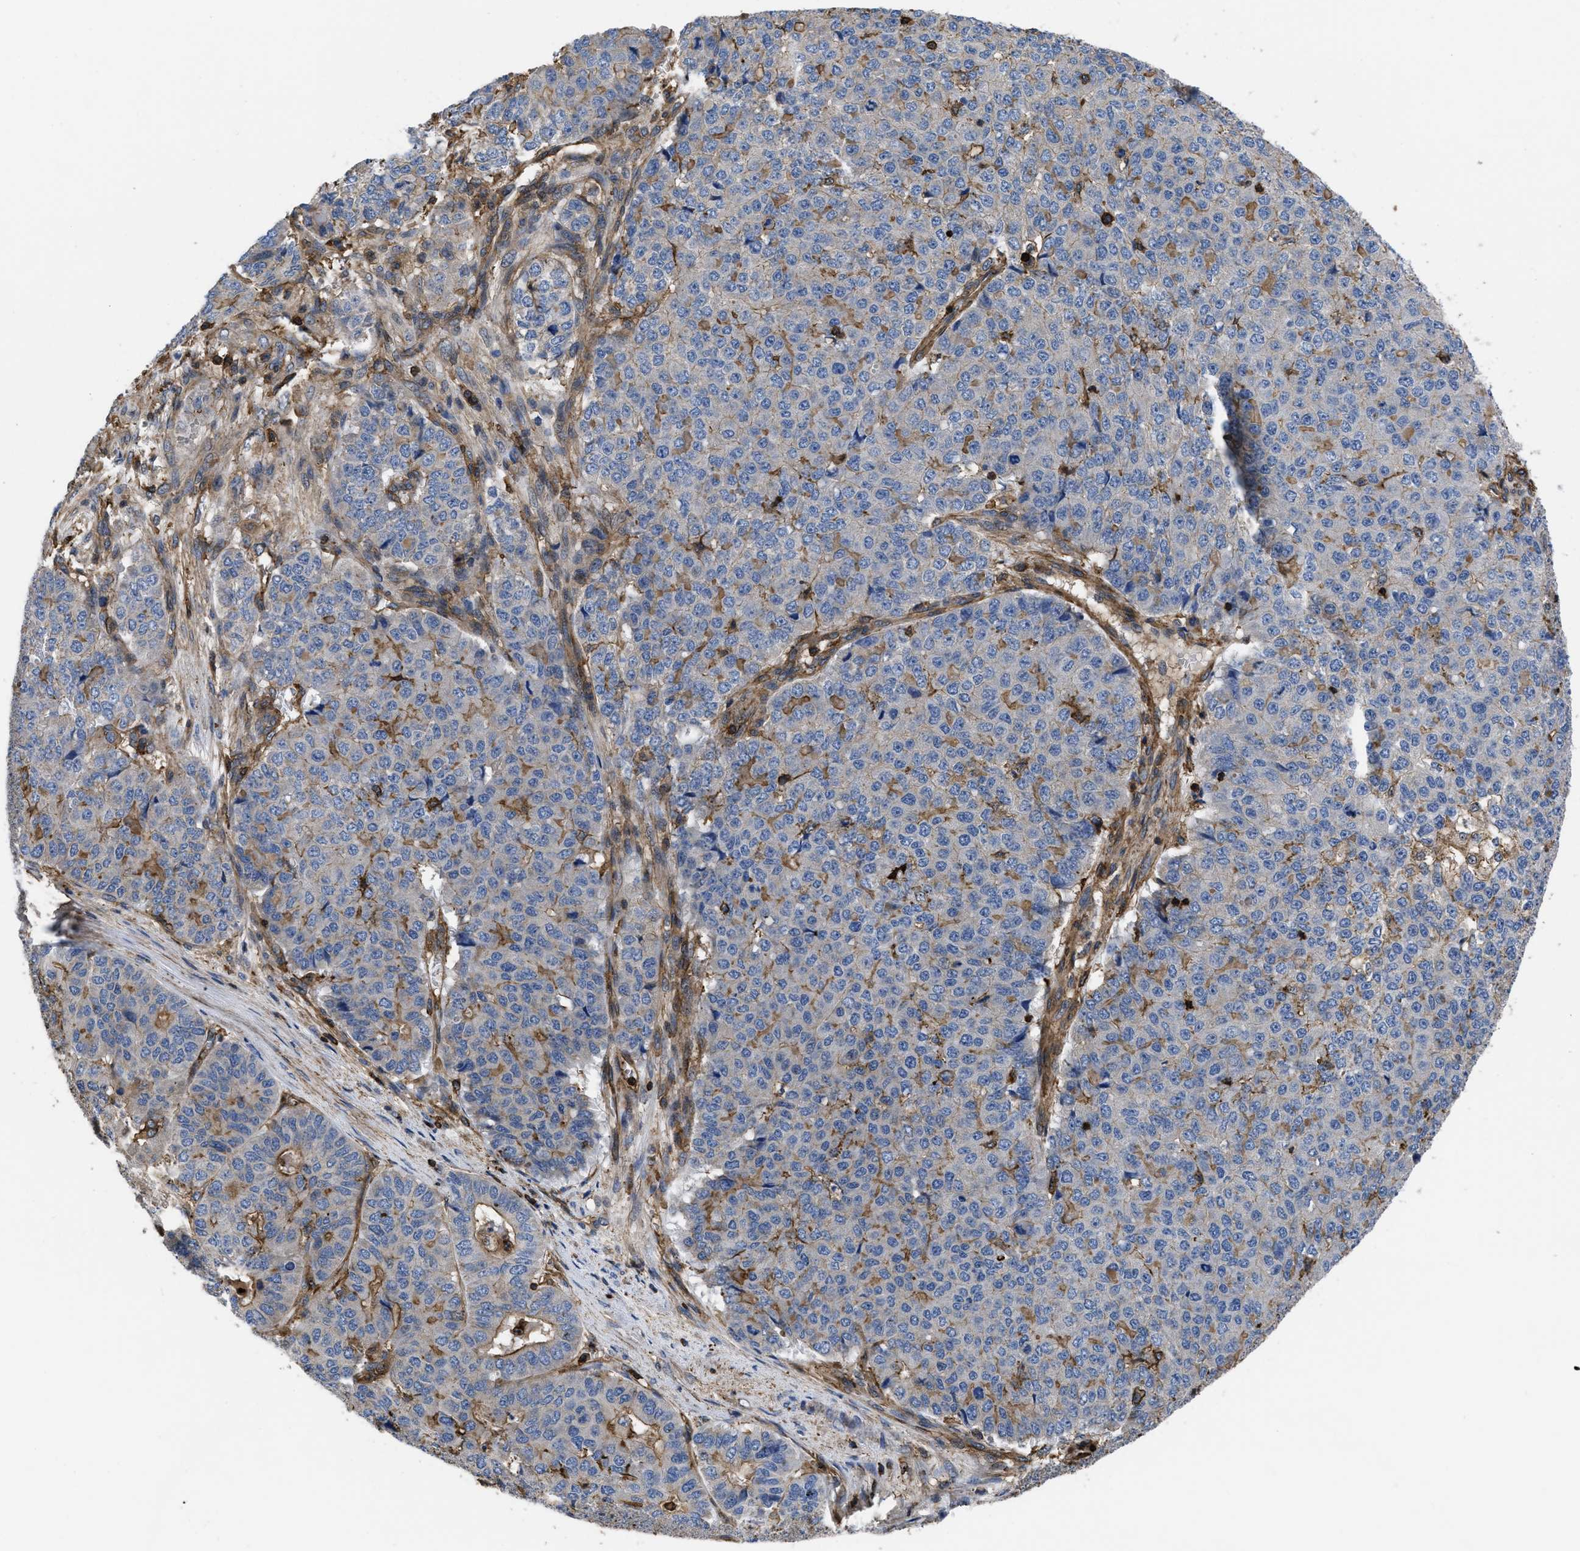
{"staining": {"intensity": "moderate", "quantity": "25%-75%", "location": "cytoplasmic/membranous"}, "tissue": "pancreatic cancer", "cell_type": "Tumor cells", "image_type": "cancer", "snomed": [{"axis": "morphology", "description": "Adenocarcinoma, NOS"}, {"axis": "topography", "description": "Pancreas"}], "caption": "Immunohistochemistry (IHC) image of human pancreatic cancer stained for a protein (brown), which displays medium levels of moderate cytoplasmic/membranous positivity in approximately 25%-75% of tumor cells.", "gene": "SCUBE2", "patient": {"sex": "male", "age": 50}}